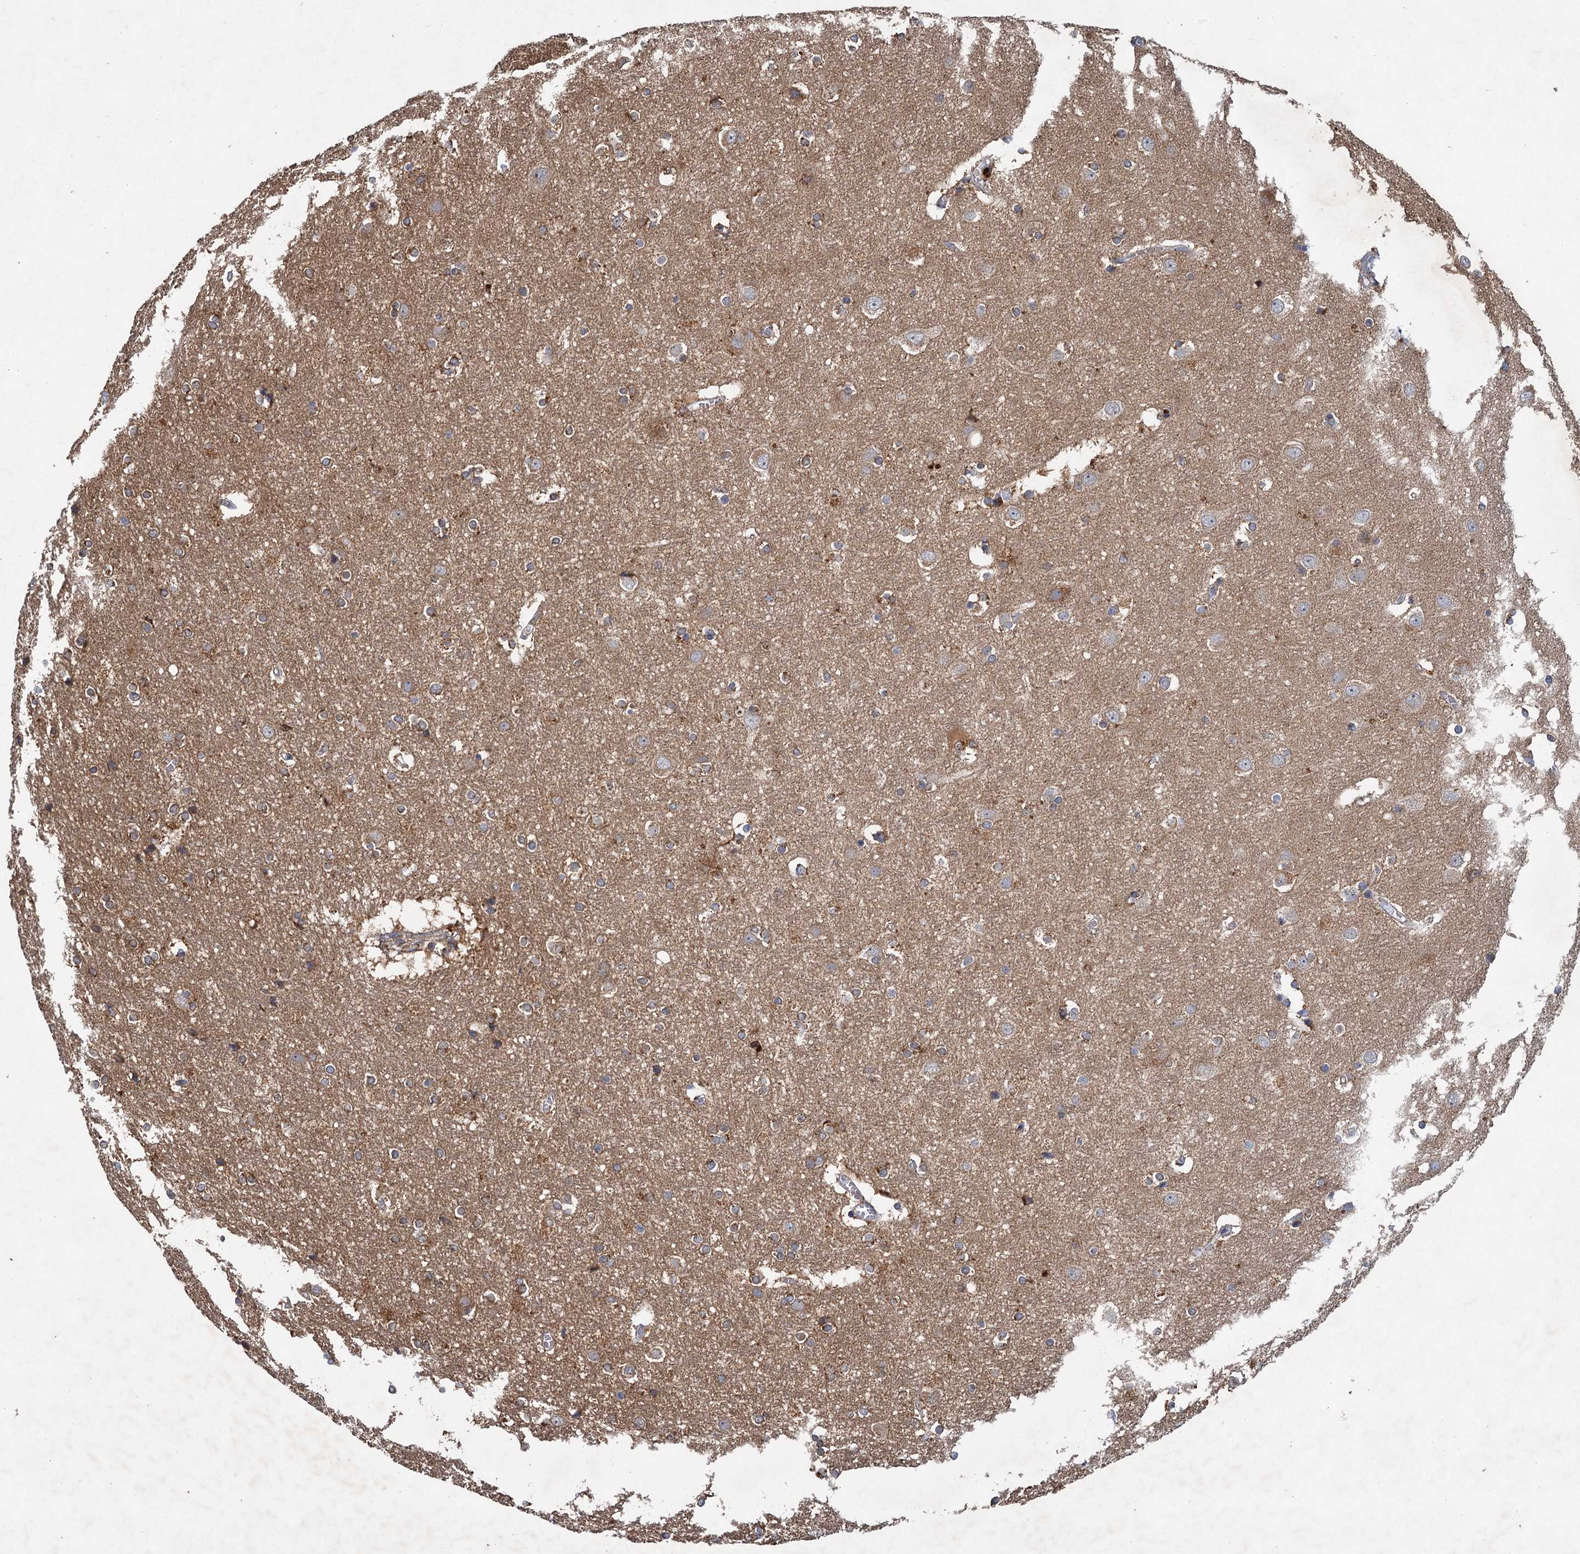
{"staining": {"intensity": "negative", "quantity": "none", "location": "none"}, "tissue": "cerebral cortex", "cell_type": "Endothelial cells", "image_type": "normal", "snomed": [{"axis": "morphology", "description": "Normal tissue, NOS"}, {"axis": "topography", "description": "Cerebral cortex"}], "caption": "Histopathology image shows no significant protein staining in endothelial cells of benign cerebral cortex. The staining is performed using DAB (3,3'-diaminobenzidine) brown chromogen with nuclei counter-stained in using hematoxylin.", "gene": "BCS1L", "patient": {"sex": "male", "age": 54}}